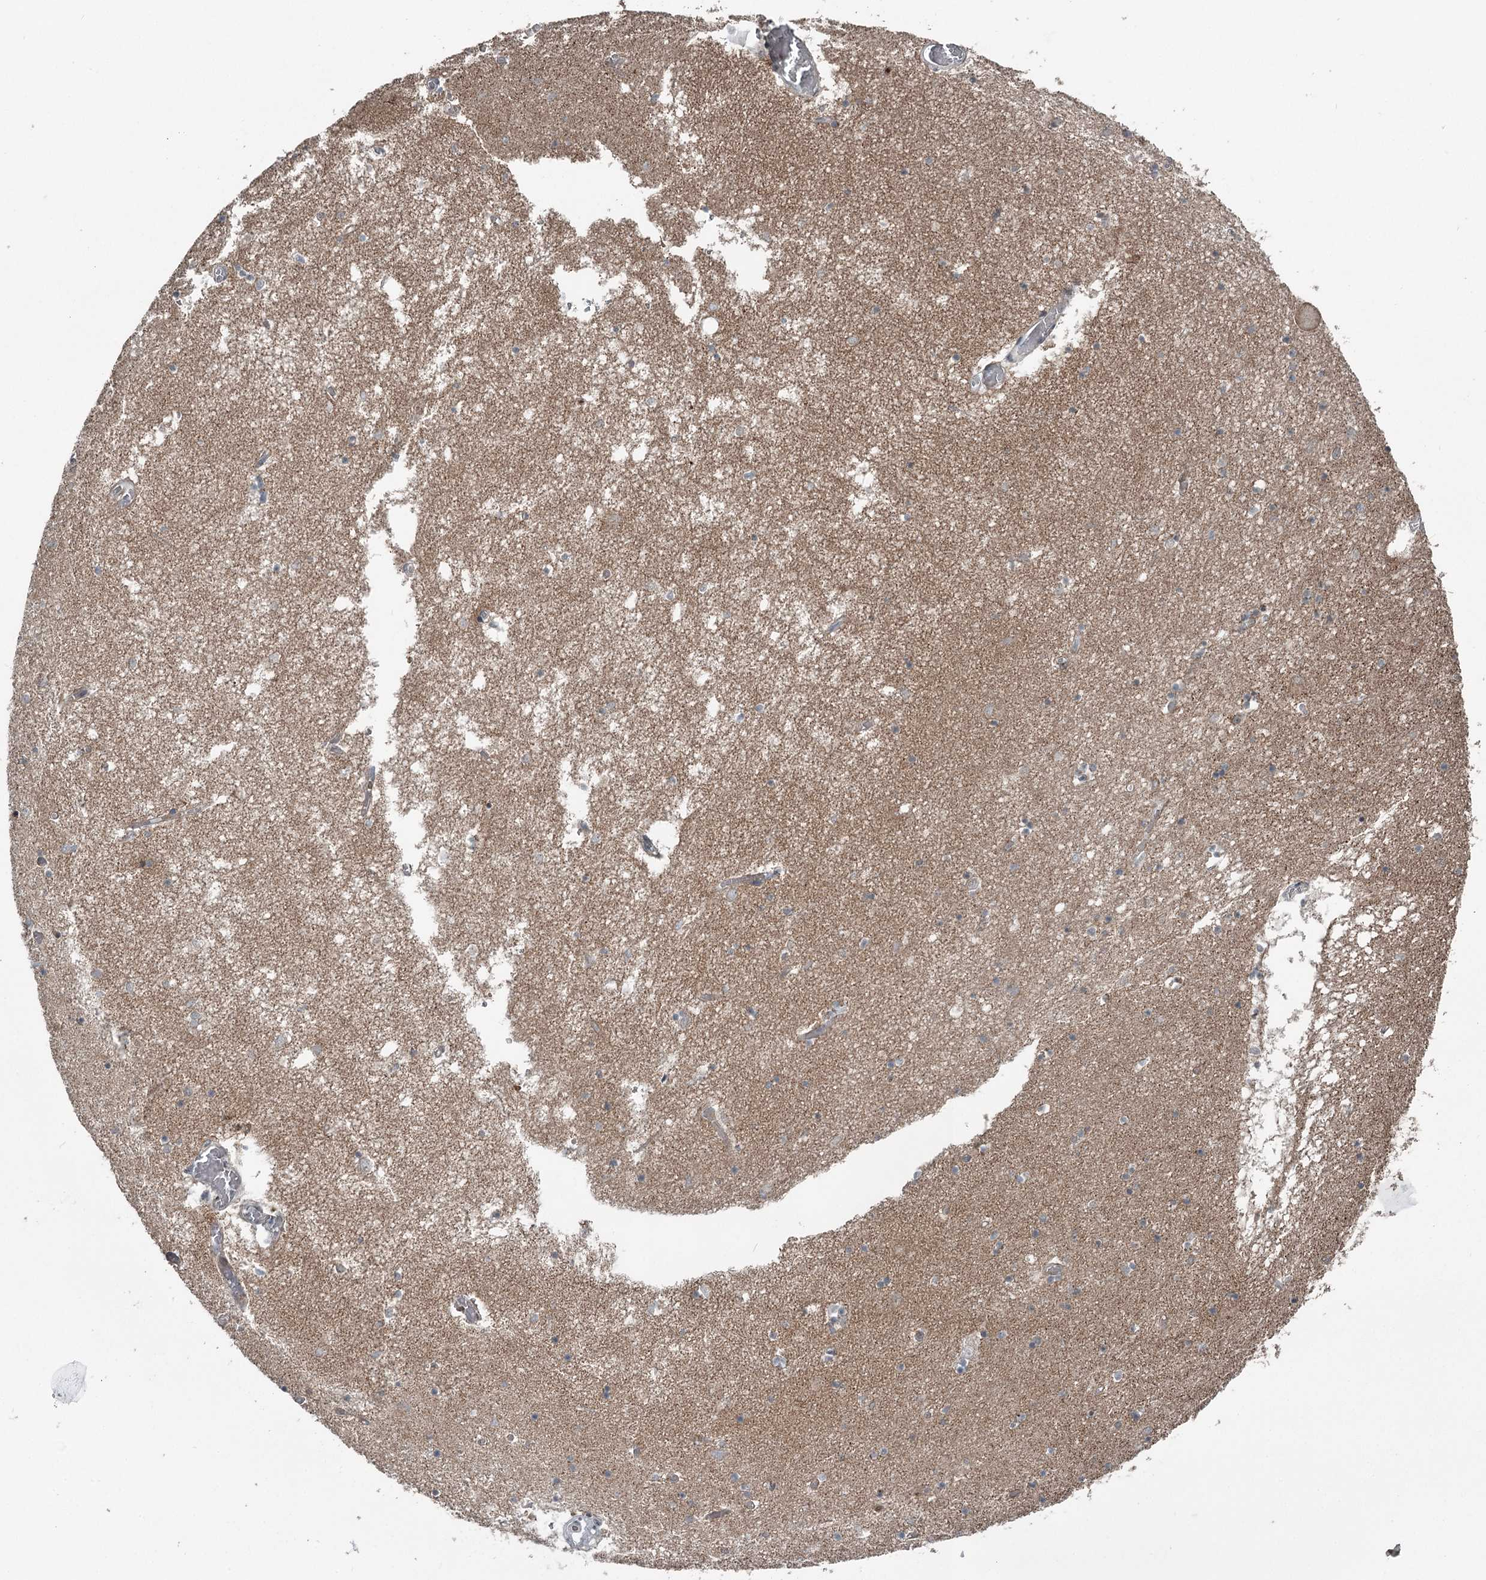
{"staining": {"intensity": "weak", "quantity": "<25%", "location": "cytoplasmic/membranous"}, "tissue": "hippocampus", "cell_type": "Glial cells", "image_type": "normal", "snomed": [{"axis": "morphology", "description": "Normal tissue, NOS"}, {"axis": "topography", "description": "Hippocampus"}], "caption": "A high-resolution histopathology image shows immunohistochemistry (IHC) staining of benign hippocampus, which demonstrates no significant positivity in glial cells.", "gene": "RASSF8", "patient": {"sex": "male", "age": 70}}